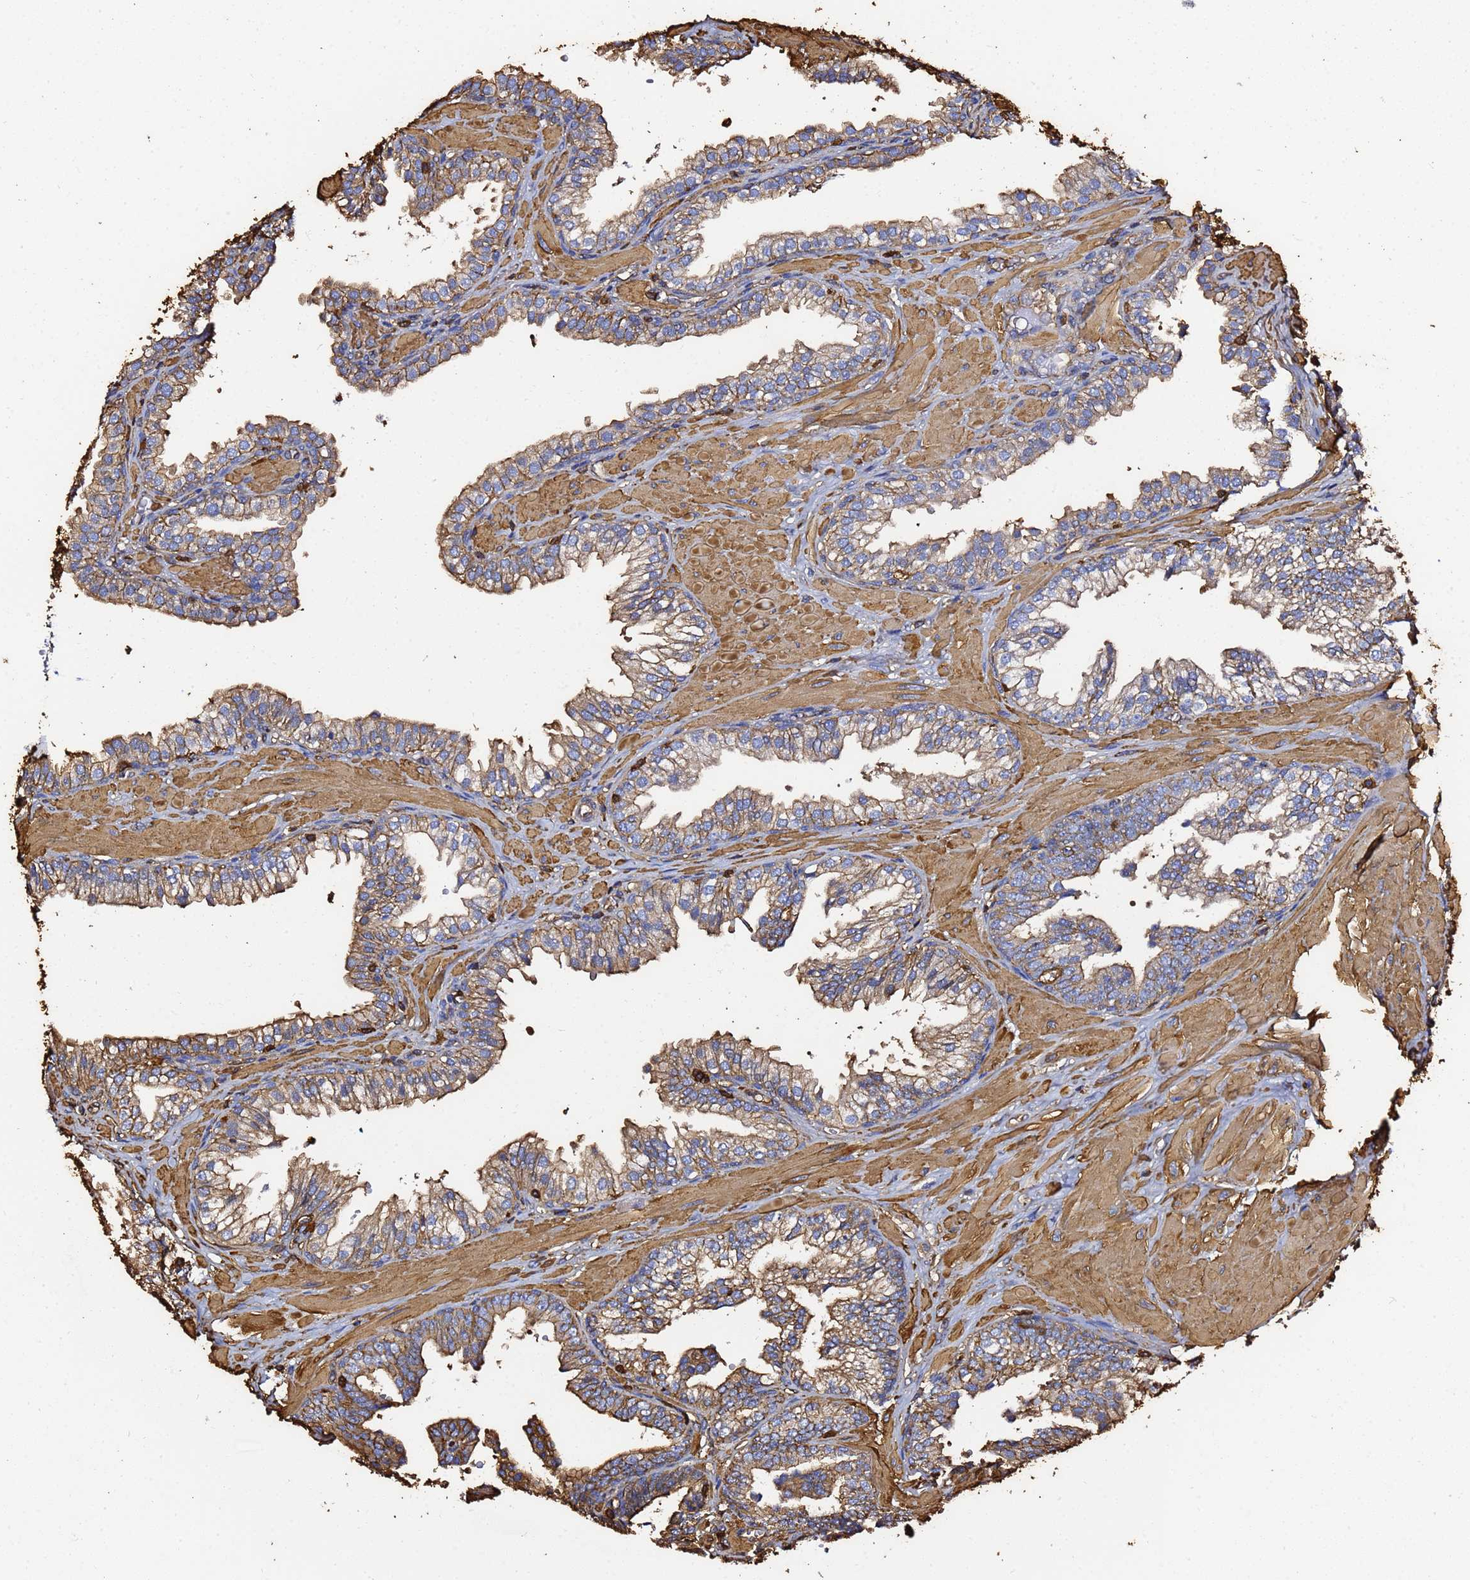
{"staining": {"intensity": "moderate", "quantity": "25%-75%", "location": "cytoplasmic/membranous"}, "tissue": "prostate", "cell_type": "Glandular cells", "image_type": "normal", "snomed": [{"axis": "morphology", "description": "Normal tissue, NOS"}, {"axis": "topography", "description": "Prostate"}, {"axis": "topography", "description": "Peripheral nerve tissue"}], "caption": "IHC photomicrograph of normal prostate stained for a protein (brown), which demonstrates medium levels of moderate cytoplasmic/membranous expression in about 25%-75% of glandular cells.", "gene": "ACTA1", "patient": {"sex": "male", "age": 55}}